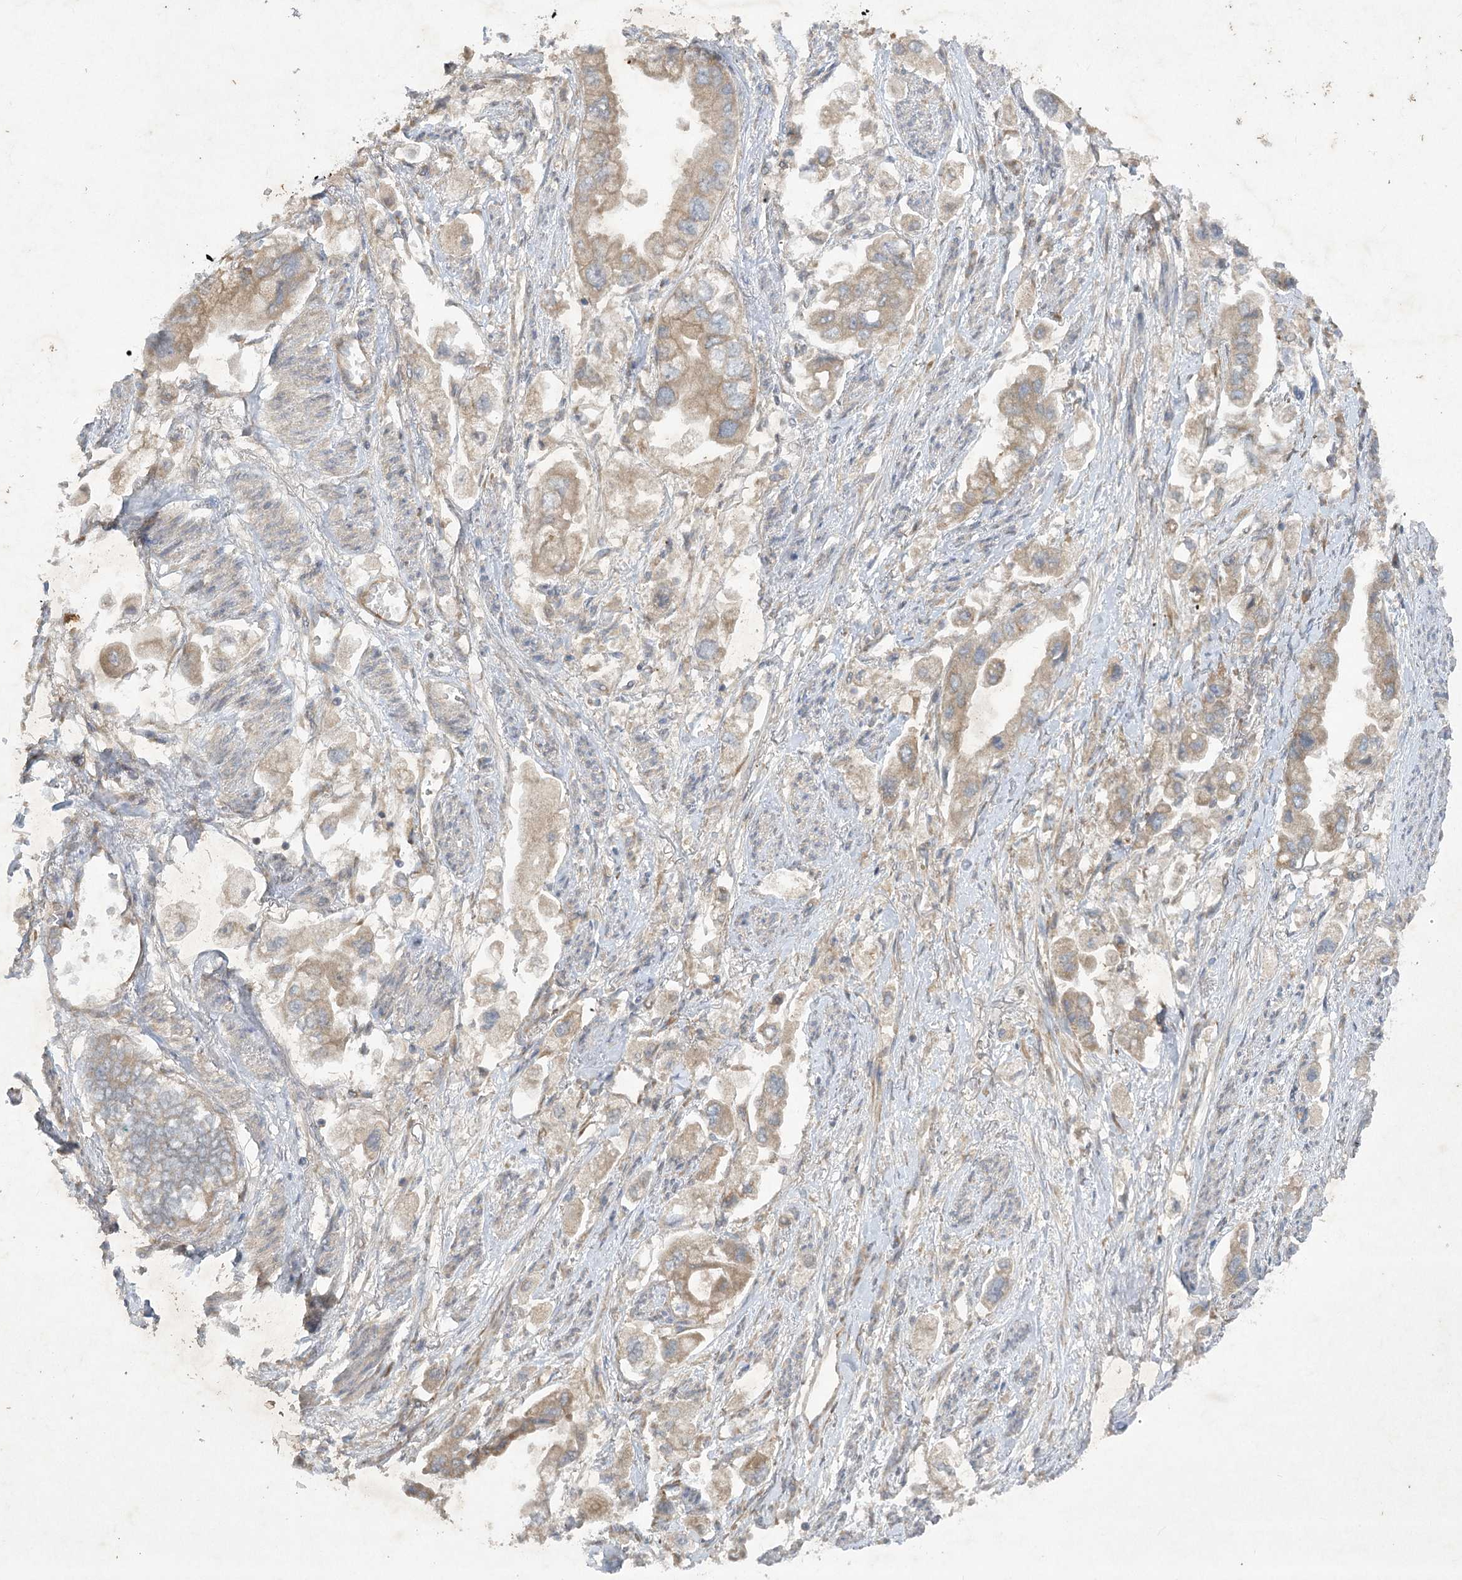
{"staining": {"intensity": "moderate", "quantity": ">75%", "location": "cytoplasmic/membranous"}, "tissue": "stomach cancer", "cell_type": "Tumor cells", "image_type": "cancer", "snomed": [{"axis": "morphology", "description": "Adenocarcinoma, NOS"}, {"axis": "topography", "description": "Stomach"}], "caption": "Protein staining of adenocarcinoma (stomach) tissue shows moderate cytoplasmic/membranous staining in about >75% of tumor cells. Immunohistochemistry (ihc) stains the protein in brown and the nuclei are stained blue.", "gene": "TRAF3IP1", "patient": {"sex": "male", "age": 62}}